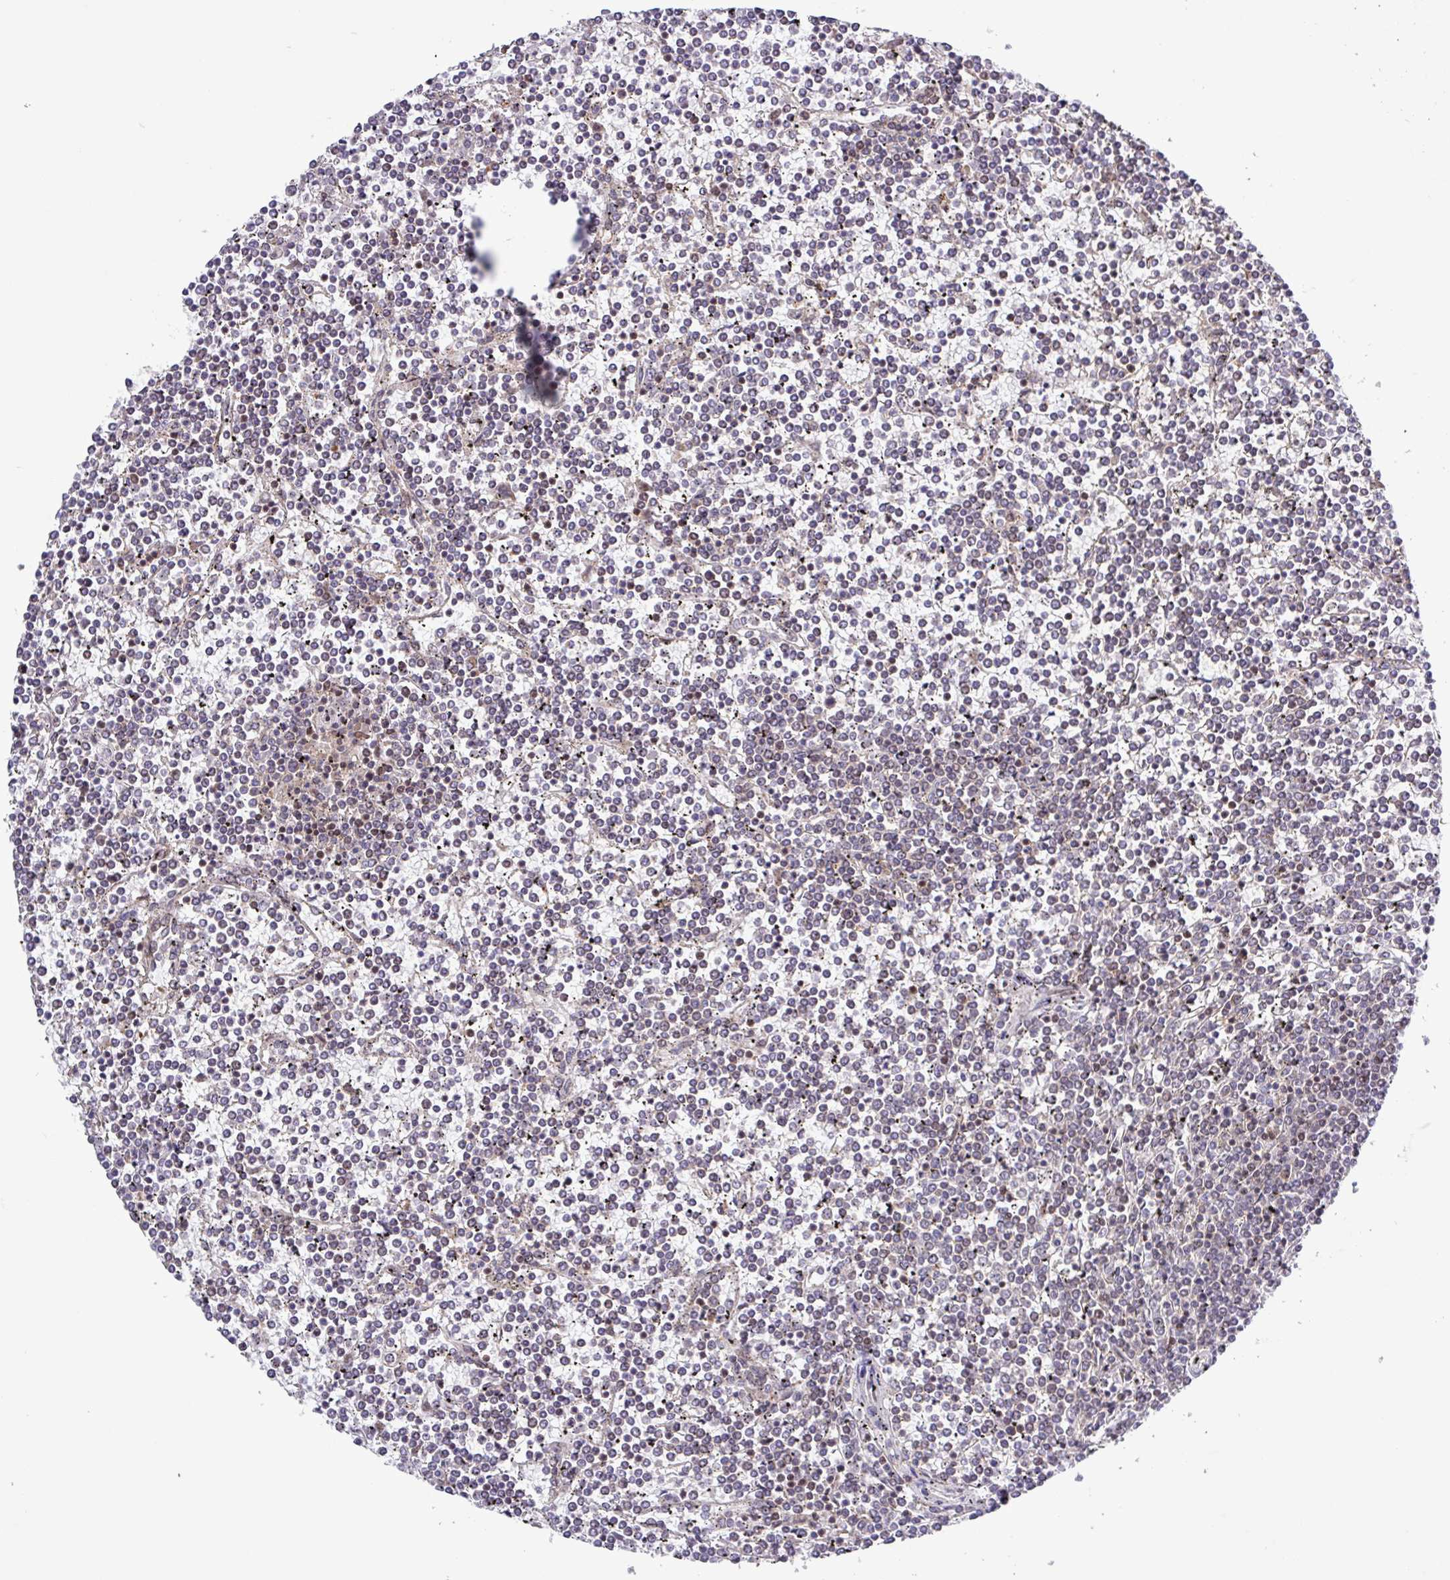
{"staining": {"intensity": "moderate", "quantity": "<25%", "location": "nuclear"}, "tissue": "lymphoma", "cell_type": "Tumor cells", "image_type": "cancer", "snomed": [{"axis": "morphology", "description": "Malignant lymphoma, non-Hodgkin's type, Low grade"}, {"axis": "topography", "description": "Spleen"}], "caption": "DAB immunohistochemical staining of human lymphoma demonstrates moderate nuclear protein positivity in approximately <25% of tumor cells.", "gene": "RTL3", "patient": {"sex": "female", "age": 19}}